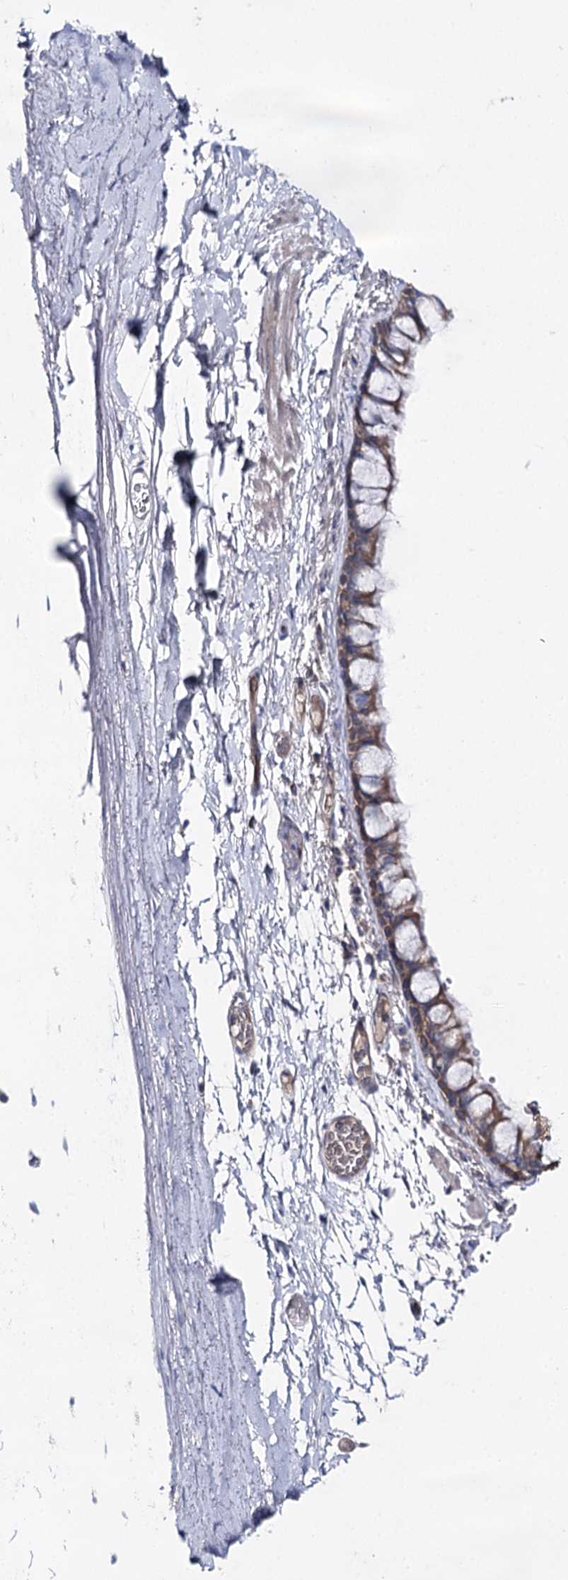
{"staining": {"intensity": "moderate", "quantity": ">75%", "location": "cytoplasmic/membranous"}, "tissue": "bronchus", "cell_type": "Respiratory epithelial cells", "image_type": "normal", "snomed": [{"axis": "morphology", "description": "Normal tissue, NOS"}, {"axis": "topography", "description": "Cartilage tissue"}], "caption": "Immunohistochemistry micrograph of normal bronchus: bronchus stained using IHC displays medium levels of moderate protein expression localized specifically in the cytoplasmic/membranous of respiratory epithelial cells, appearing as a cytoplasmic/membranous brown color.", "gene": "LRRC14B", "patient": {"sex": "male", "age": 63}}